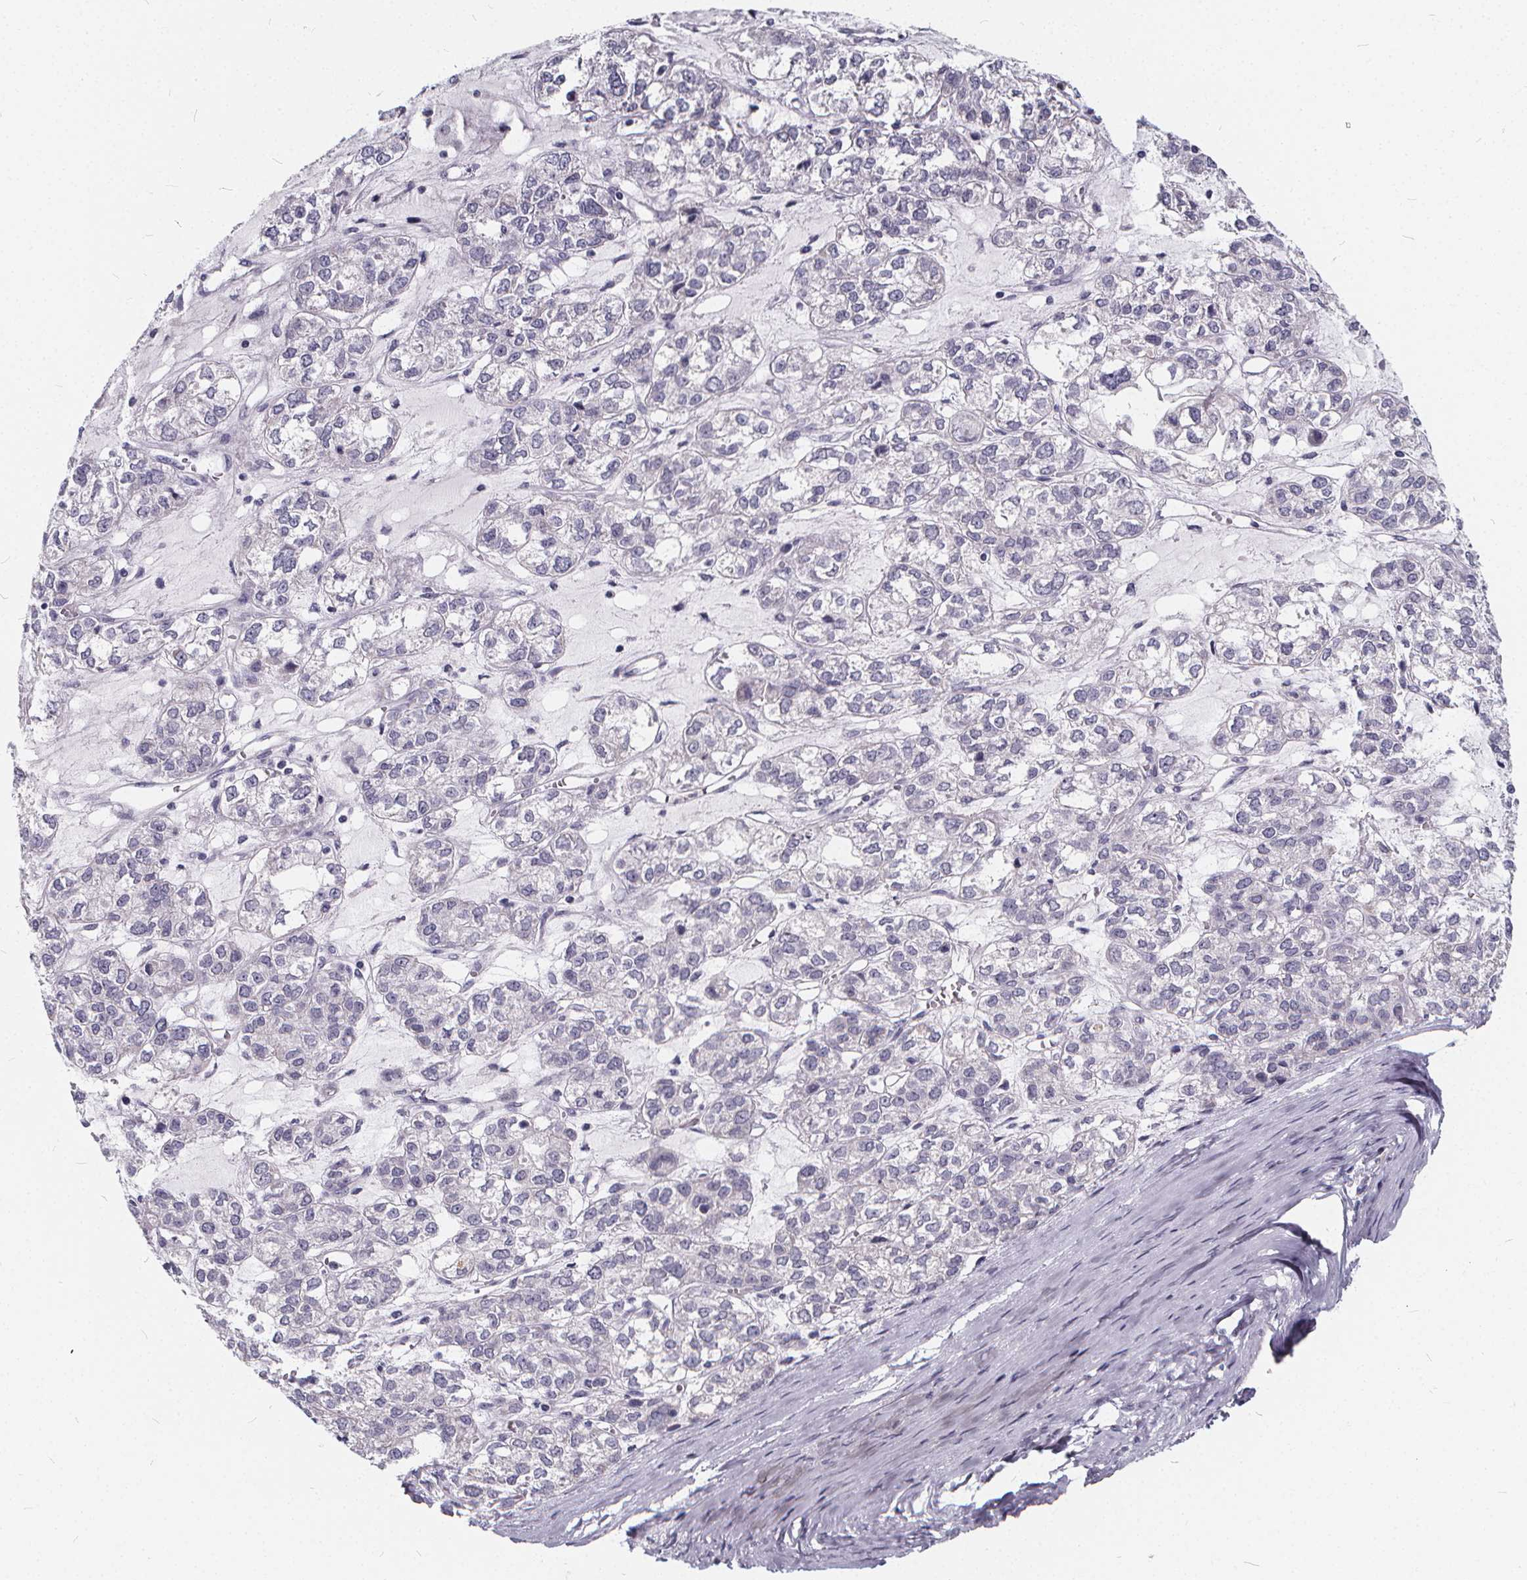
{"staining": {"intensity": "negative", "quantity": "none", "location": "none"}, "tissue": "ovarian cancer", "cell_type": "Tumor cells", "image_type": "cancer", "snomed": [{"axis": "morphology", "description": "Carcinoma, endometroid"}, {"axis": "topography", "description": "Ovary"}], "caption": "Ovarian cancer (endometroid carcinoma) stained for a protein using IHC reveals no expression tumor cells.", "gene": "SPEF2", "patient": {"sex": "female", "age": 64}}